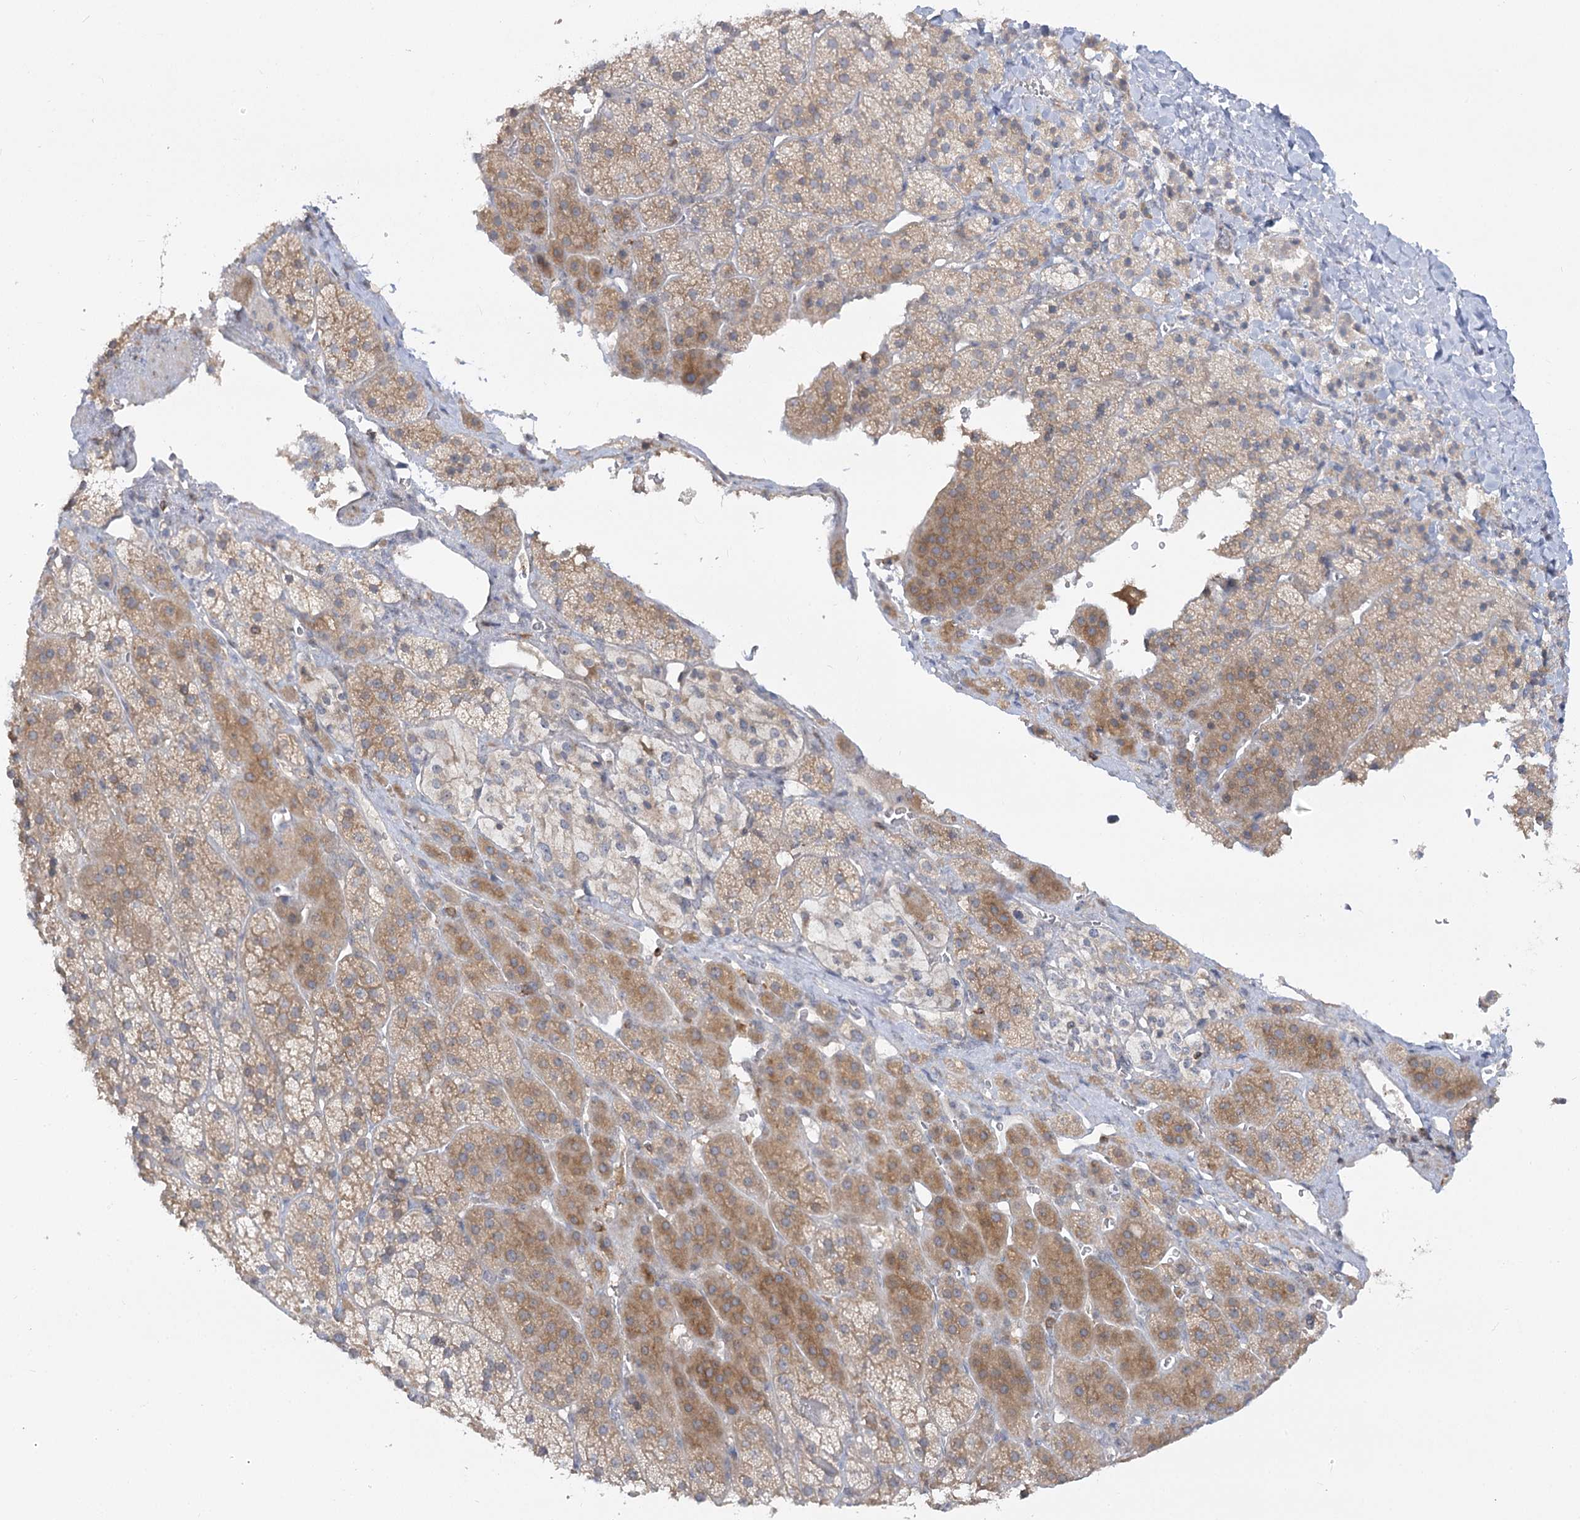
{"staining": {"intensity": "moderate", "quantity": "25%-75%", "location": "cytoplasmic/membranous"}, "tissue": "adrenal gland", "cell_type": "Glandular cells", "image_type": "normal", "snomed": [{"axis": "morphology", "description": "Normal tissue, NOS"}, {"axis": "topography", "description": "Adrenal gland"}], "caption": "Immunohistochemical staining of unremarkable adrenal gland demonstrates moderate cytoplasmic/membranous protein positivity in approximately 25%-75% of glandular cells.", "gene": "SYTL1", "patient": {"sex": "female", "age": 44}}